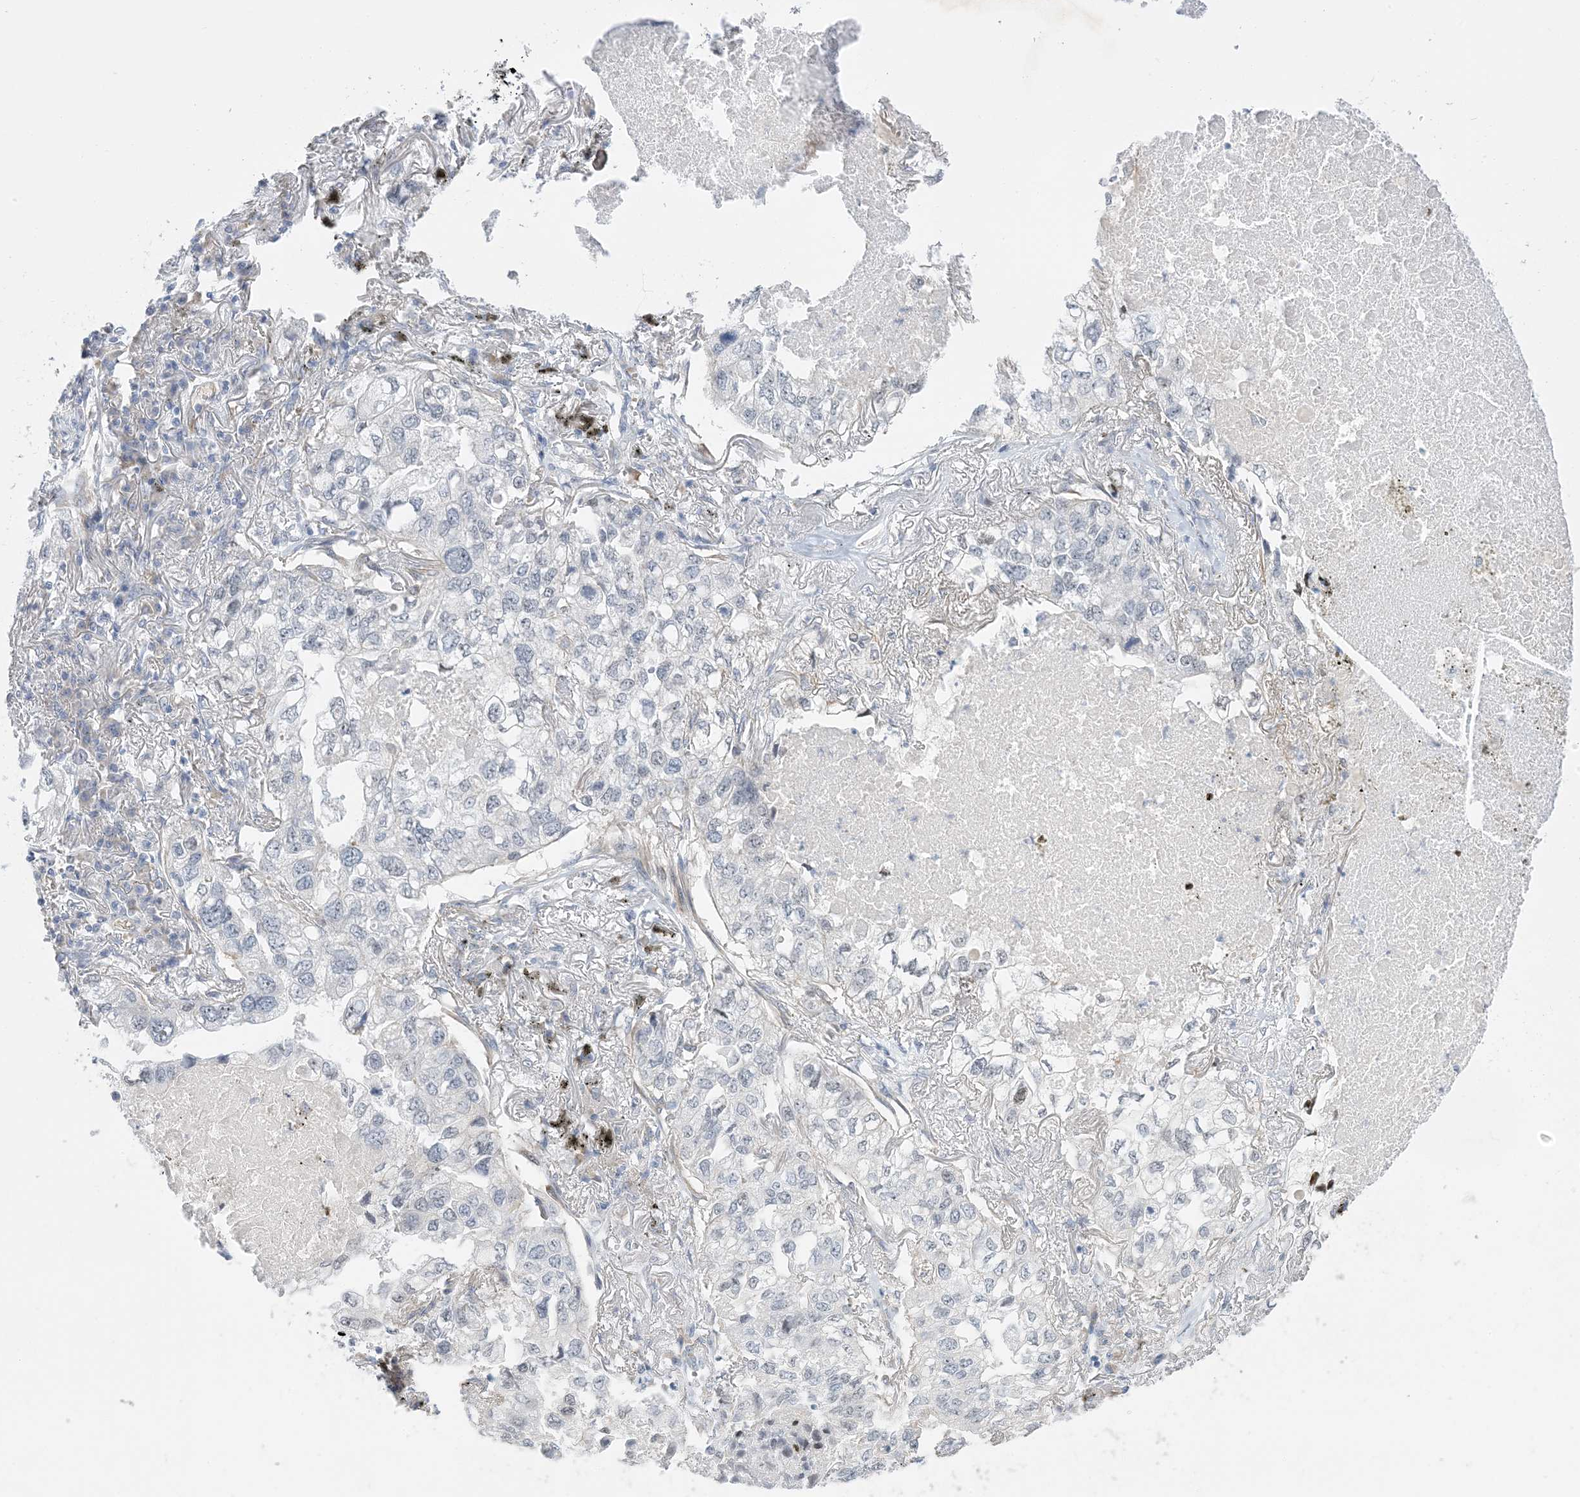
{"staining": {"intensity": "negative", "quantity": "none", "location": "none"}, "tissue": "lung cancer", "cell_type": "Tumor cells", "image_type": "cancer", "snomed": [{"axis": "morphology", "description": "Adenocarcinoma, NOS"}, {"axis": "topography", "description": "Lung"}], "caption": "Immunohistochemical staining of lung adenocarcinoma shows no significant positivity in tumor cells. (DAB (3,3'-diaminobenzidine) IHC, high magnification).", "gene": "IL36B", "patient": {"sex": "male", "age": 65}}